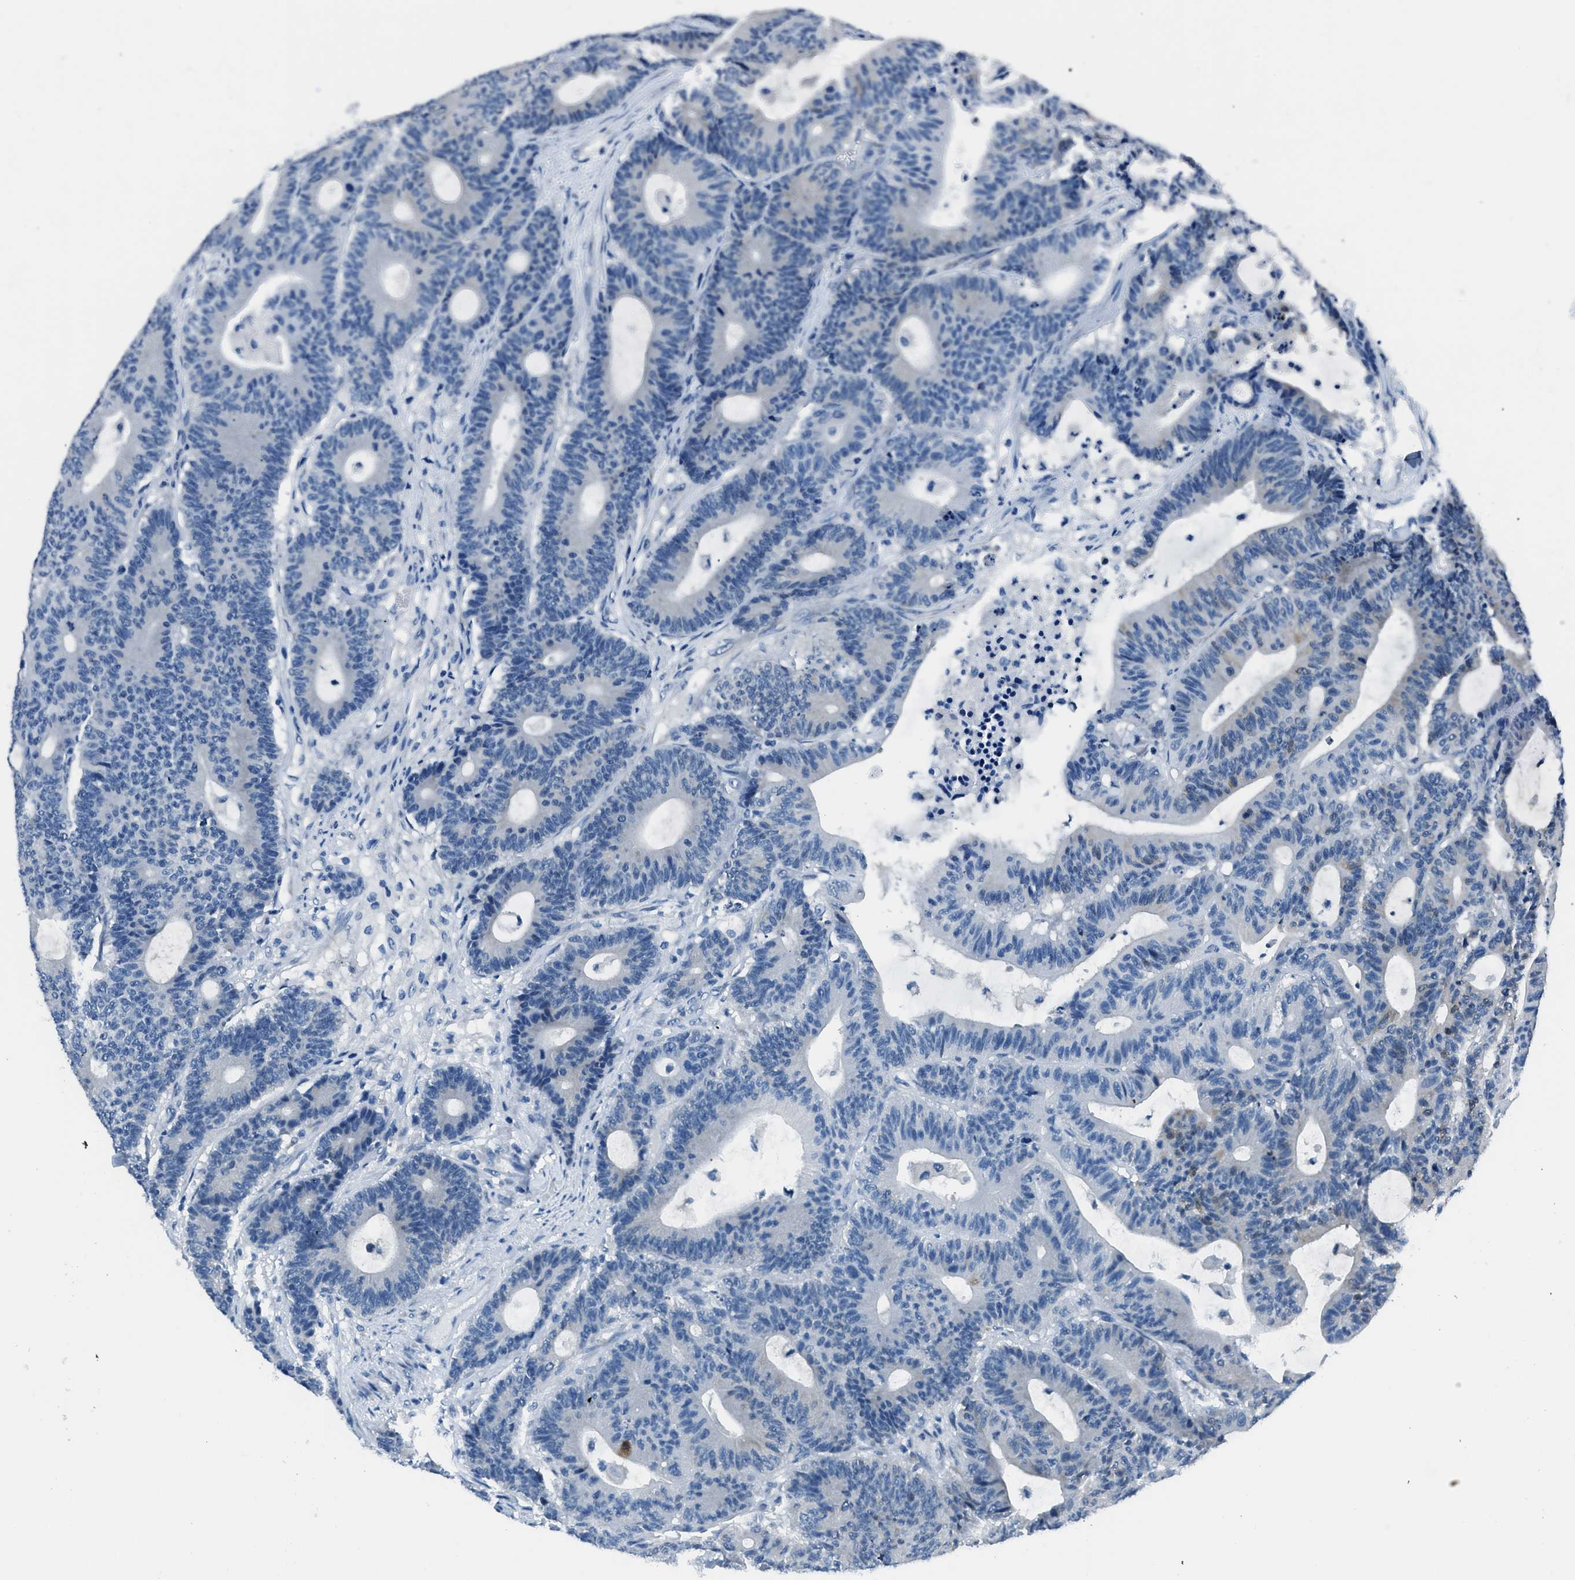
{"staining": {"intensity": "negative", "quantity": "none", "location": "none"}, "tissue": "colorectal cancer", "cell_type": "Tumor cells", "image_type": "cancer", "snomed": [{"axis": "morphology", "description": "Adenocarcinoma, NOS"}, {"axis": "topography", "description": "Colon"}], "caption": "IHC of human colorectal cancer (adenocarcinoma) reveals no positivity in tumor cells.", "gene": "GJA3", "patient": {"sex": "female", "age": 84}}